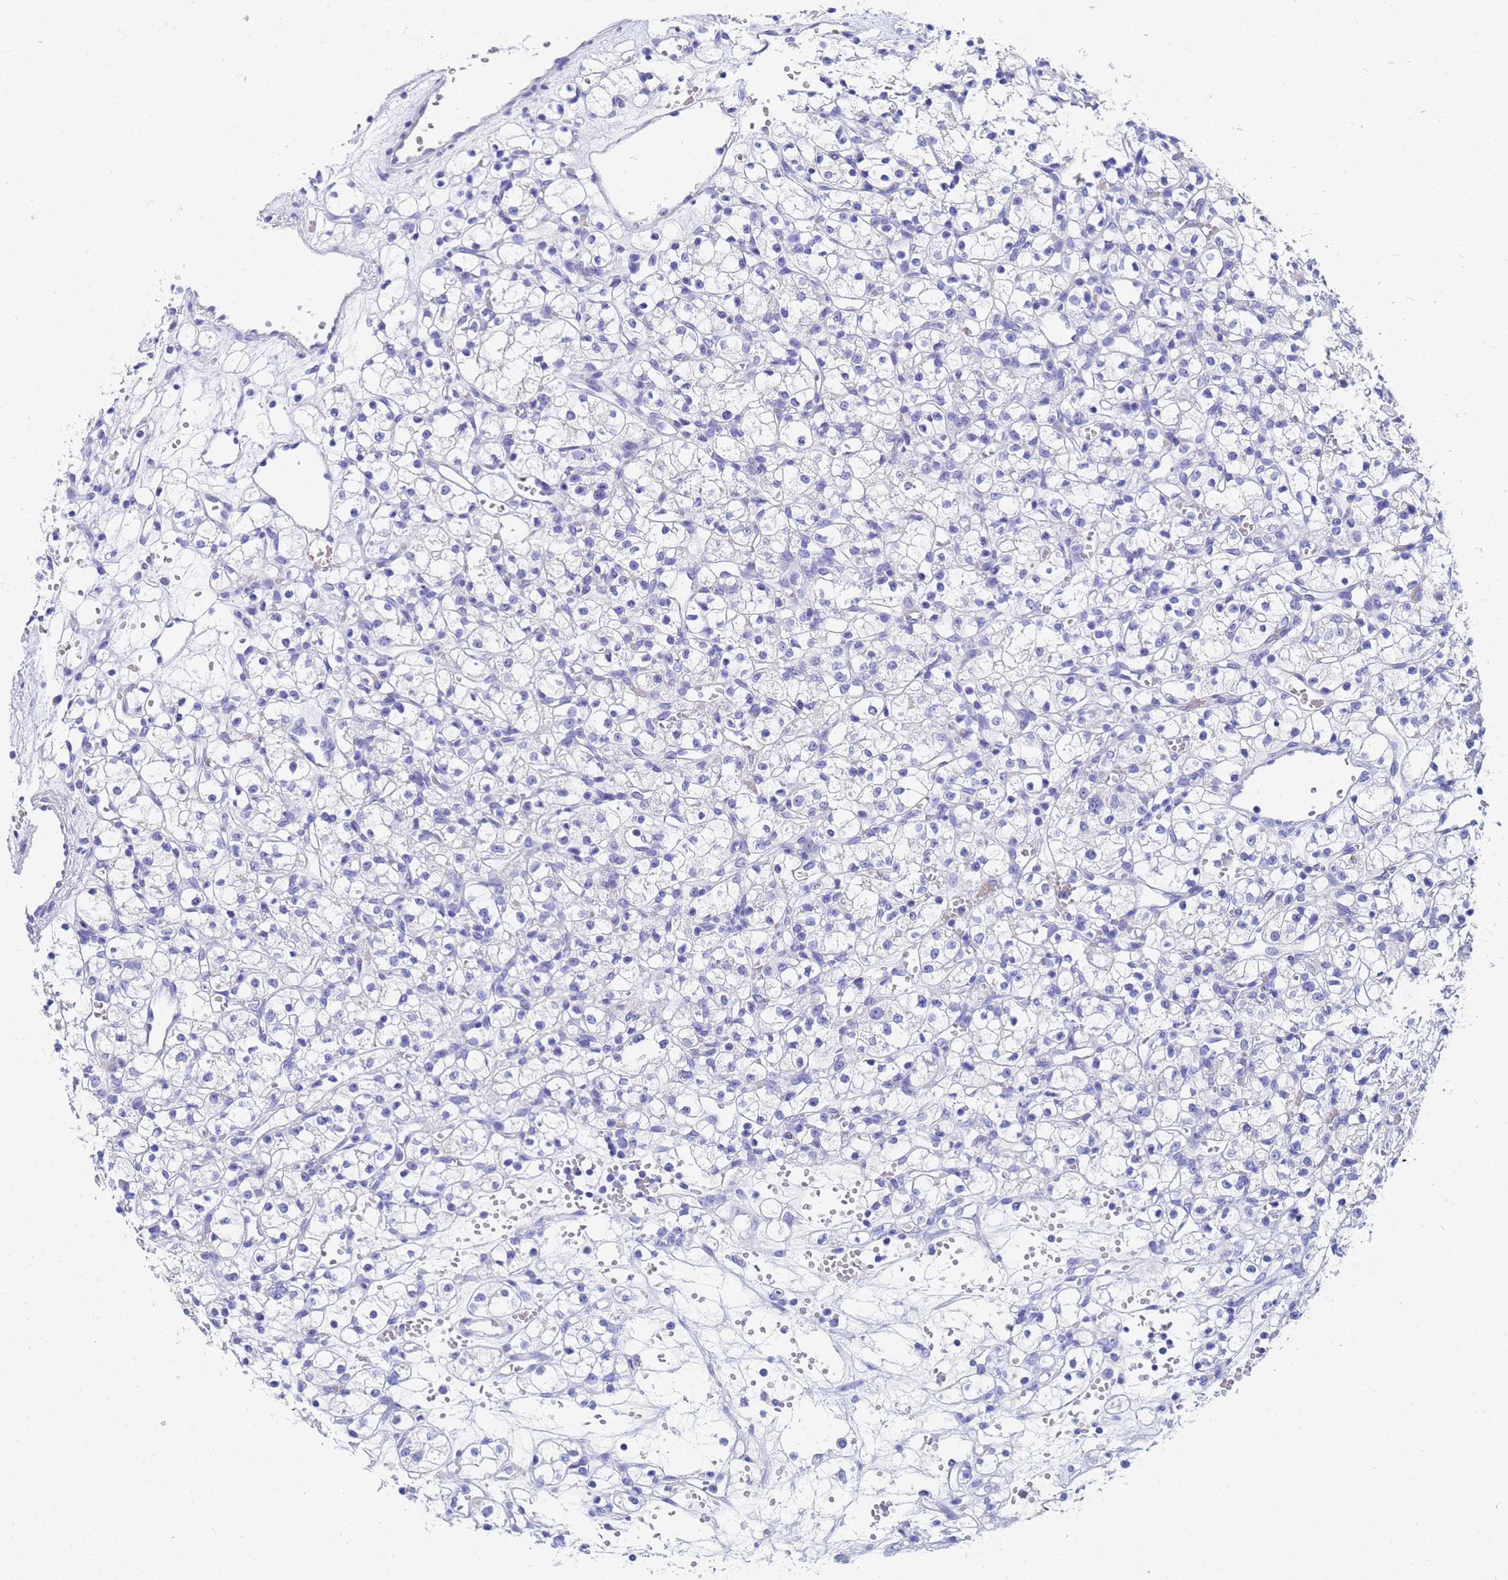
{"staining": {"intensity": "negative", "quantity": "none", "location": "none"}, "tissue": "renal cancer", "cell_type": "Tumor cells", "image_type": "cancer", "snomed": [{"axis": "morphology", "description": "Adenocarcinoma, NOS"}, {"axis": "topography", "description": "Kidney"}], "caption": "Renal cancer stained for a protein using immunohistochemistry shows no staining tumor cells.", "gene": "C2orf72", "patient": {"sex": "female", "age": 59}}